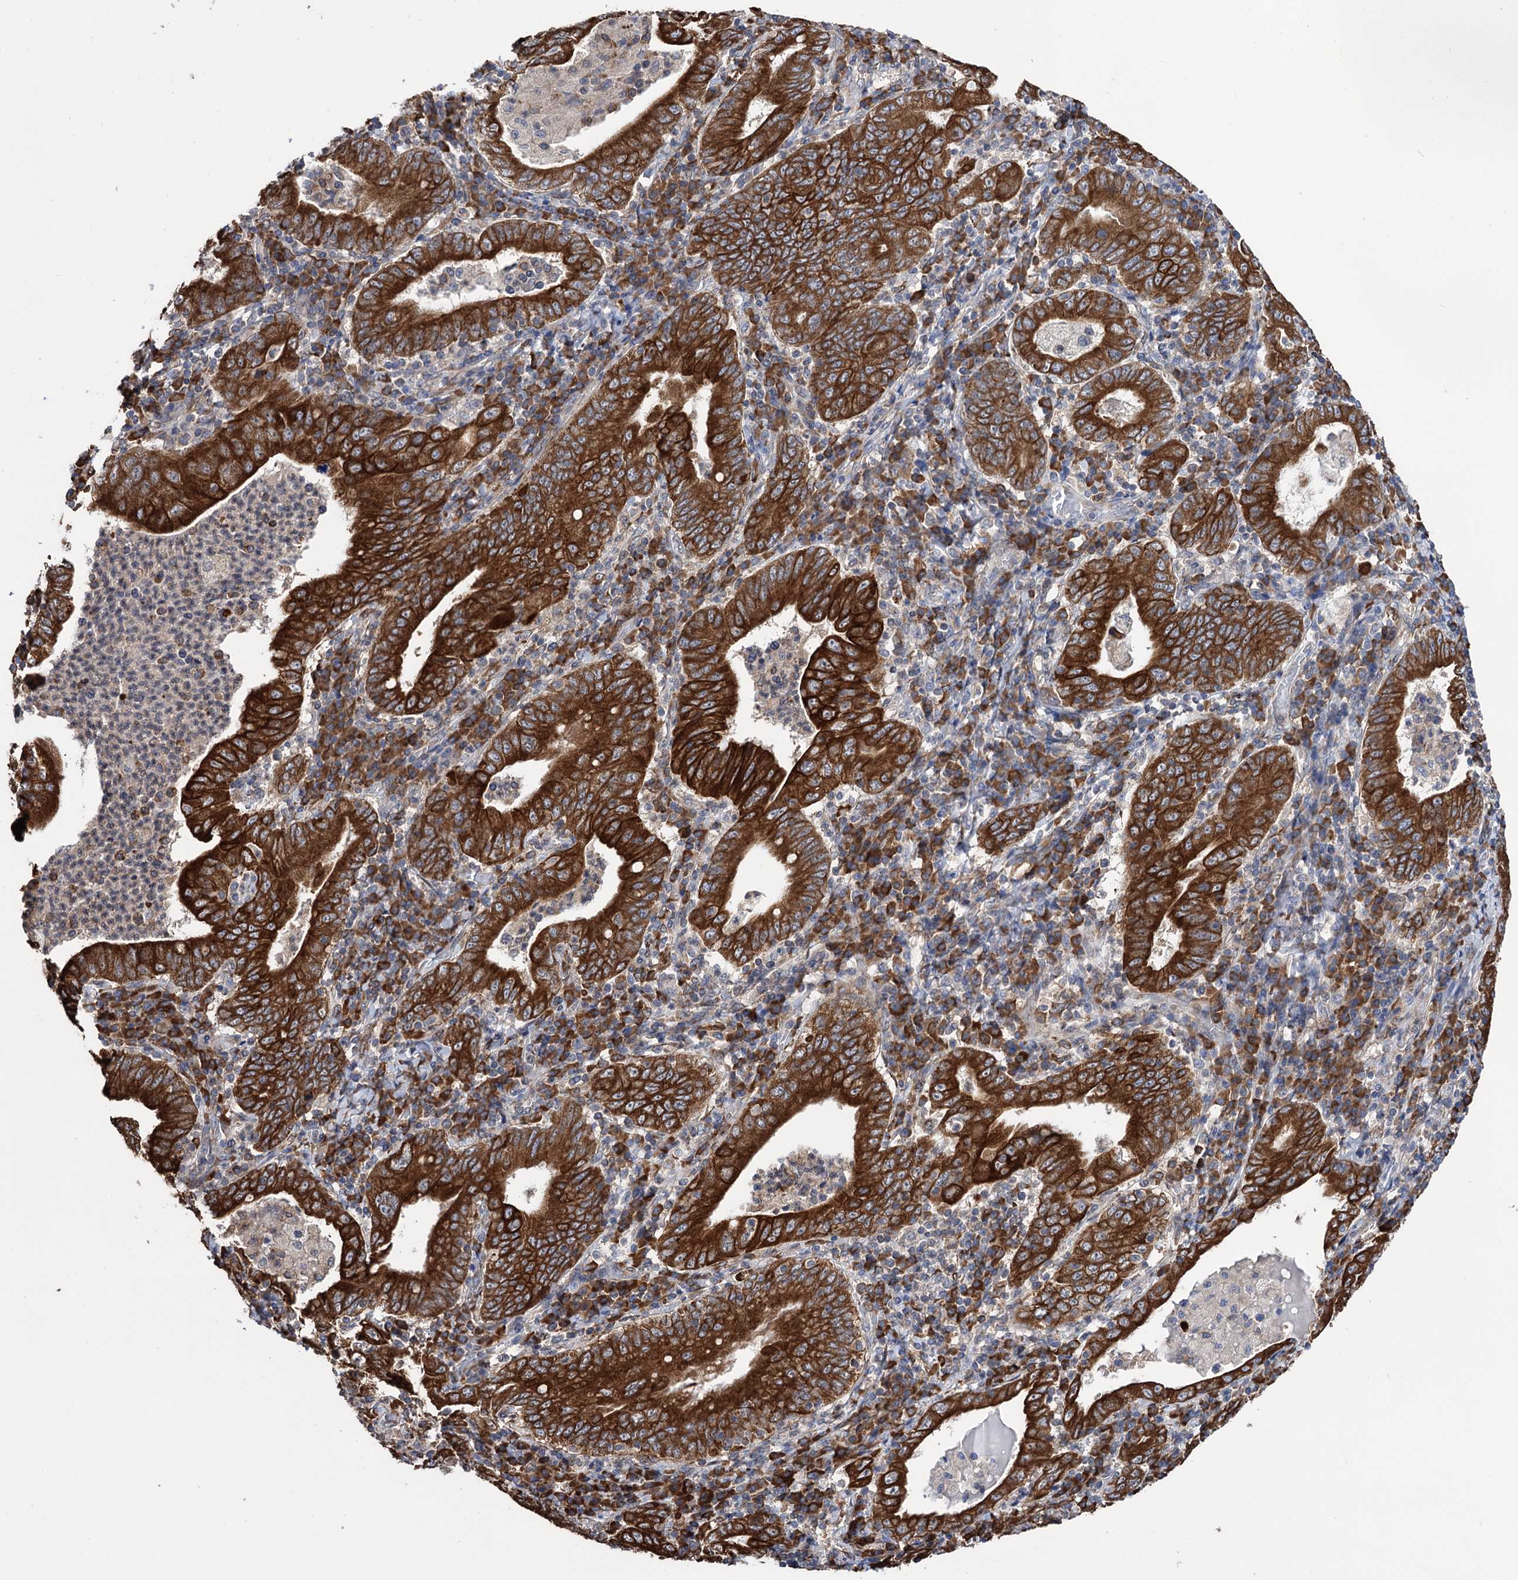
{"staining": {"intensity": "strong", "quantity": ">75%", "location": "cytoplasmic/membranous"}, "tissue": "stomach cancer", "cell_type": "Tumor cells", "image_type": "cancer", "snomed": [{"axis": "morphology", "description": "Normal tissue, NOS"}, {"axis": "morphology", "description": "Adenocarcinoma, NOS"}, {"axis": "topography", "description": "Esophagus"}, {"axis": "topography", "description": "Stomach, upper"}, {"axis": "topography", "description": "Peripheral nerve tissue"}], "caption": "A brown stain shows strong cytoplasmic/membranous positivity of a protein in stomach cancer tumor cells. (DAB = brown stain, brightfield microscopy at high magnification).", "gene": "CDAN1", "patient": {"sex": "male", "age": 62}}